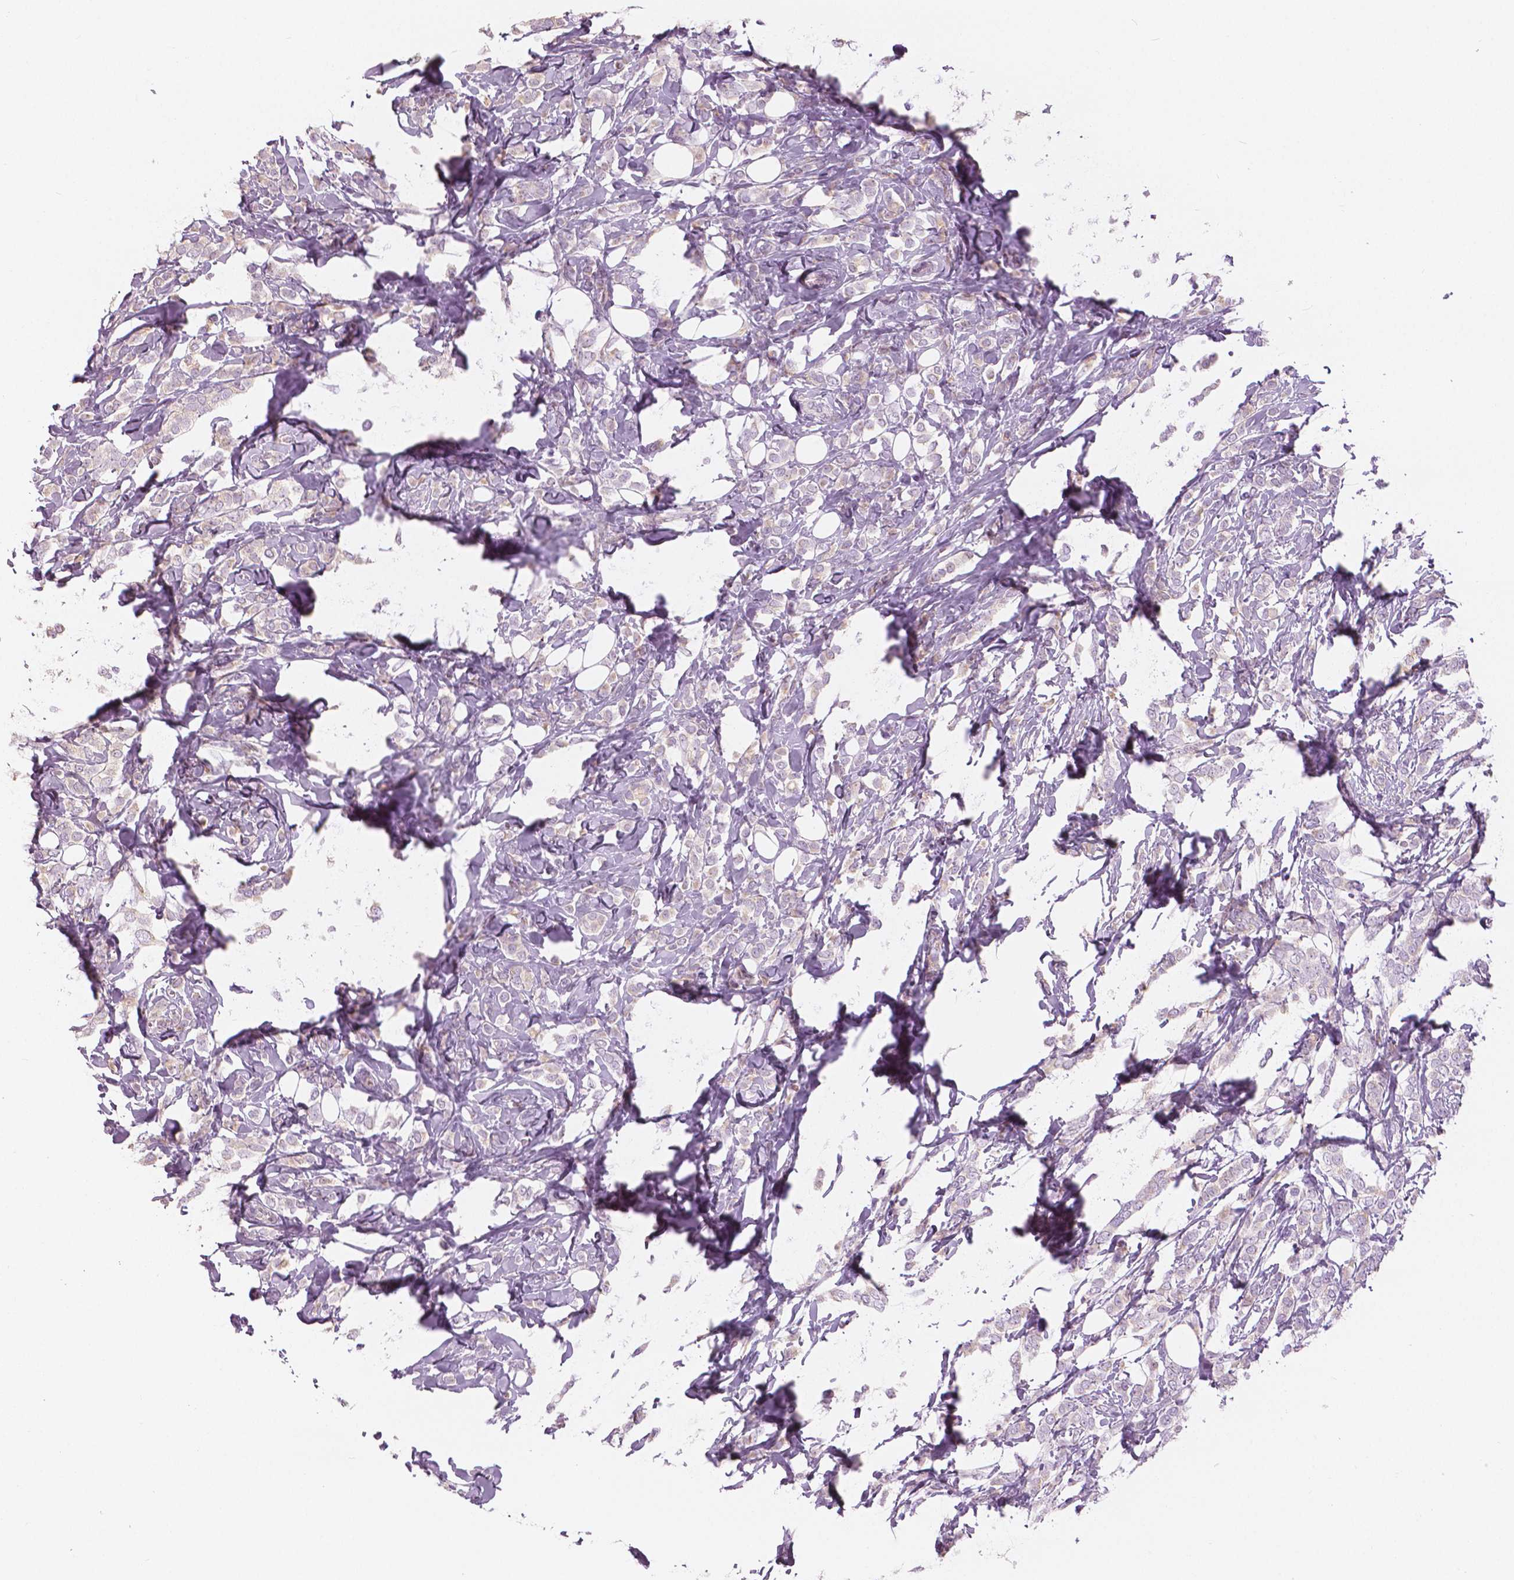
{"staining": {"intensity": "weak", "quantity": "<25%", "location": "cytoplasmic/membranous"}, "tissue": "breast cancer", "cell_type": "Tumor cells", "image_type": "cancer", "snomed": [{"axis": "morphology", "description": "Lobular carcinoma"}, {"axis": "topography", "description": "Breast"}], "caption": "Immunohistochemical staining of breast lobular carcinoma displays no significant staining in tumor cells.", "gene": "SLC24A1", "patient": {"sex": "female", "age": 49}}